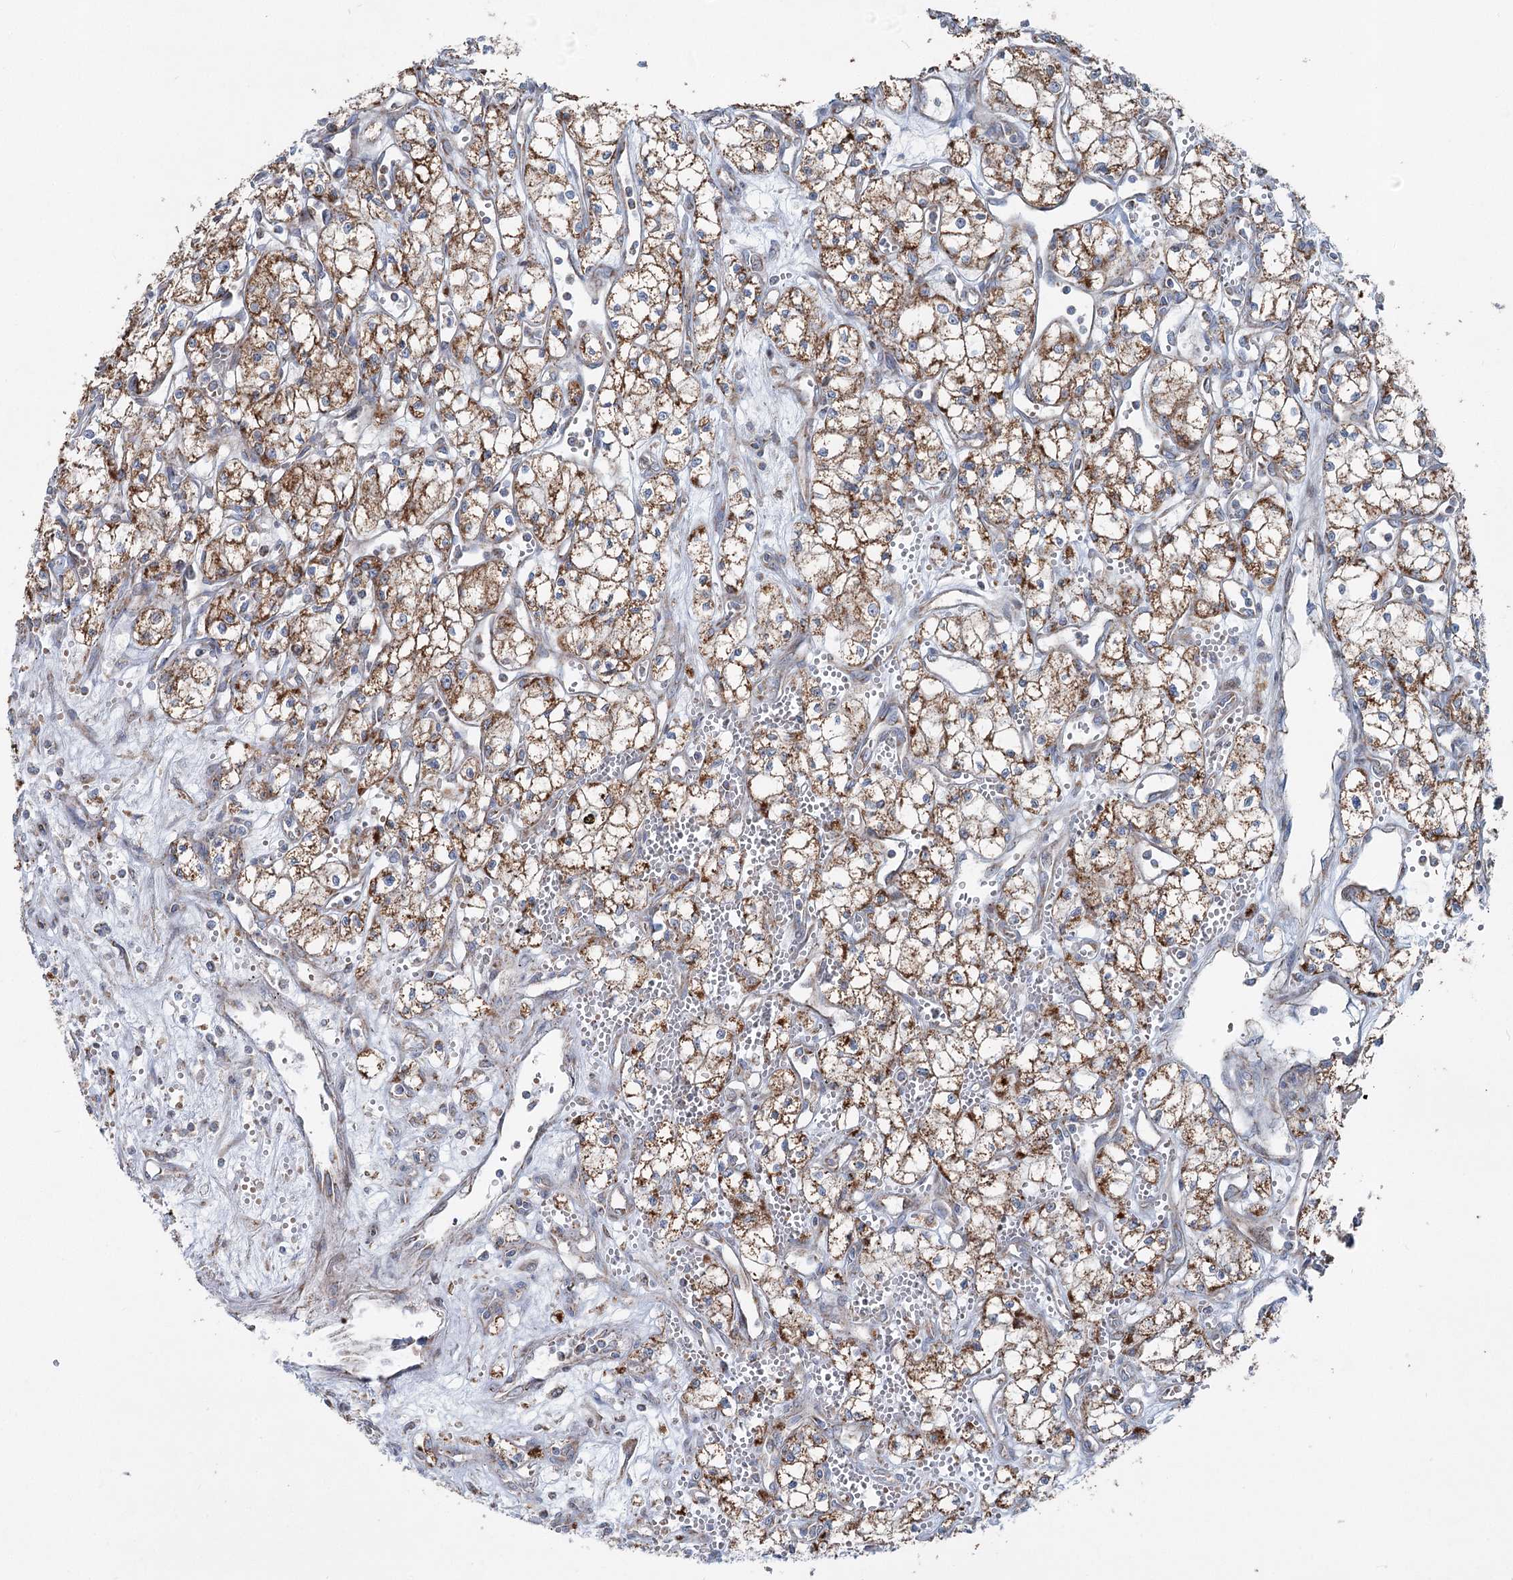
{"staining": {"intensity": "moderate", "quantity": ">75%", "location": "cytoplasmic/membranous"}, "tissue": "renal cancer", "cell_type": "Tumor cells", "image_type": "cancer", "snomed": [{"axis": "morphology", "description": "Adenocarcinoma, NOS"}, {"axis": "topography", "description": "Kidney"}], "caption": "A photomicrograph of human renal adenocarcinoma stained for a protein demonstrates moderate cytoplasmic/membranous brown staining in tumor cells.", "gene": "UCN3", "patient": {"sex": "male", "age": 59}}